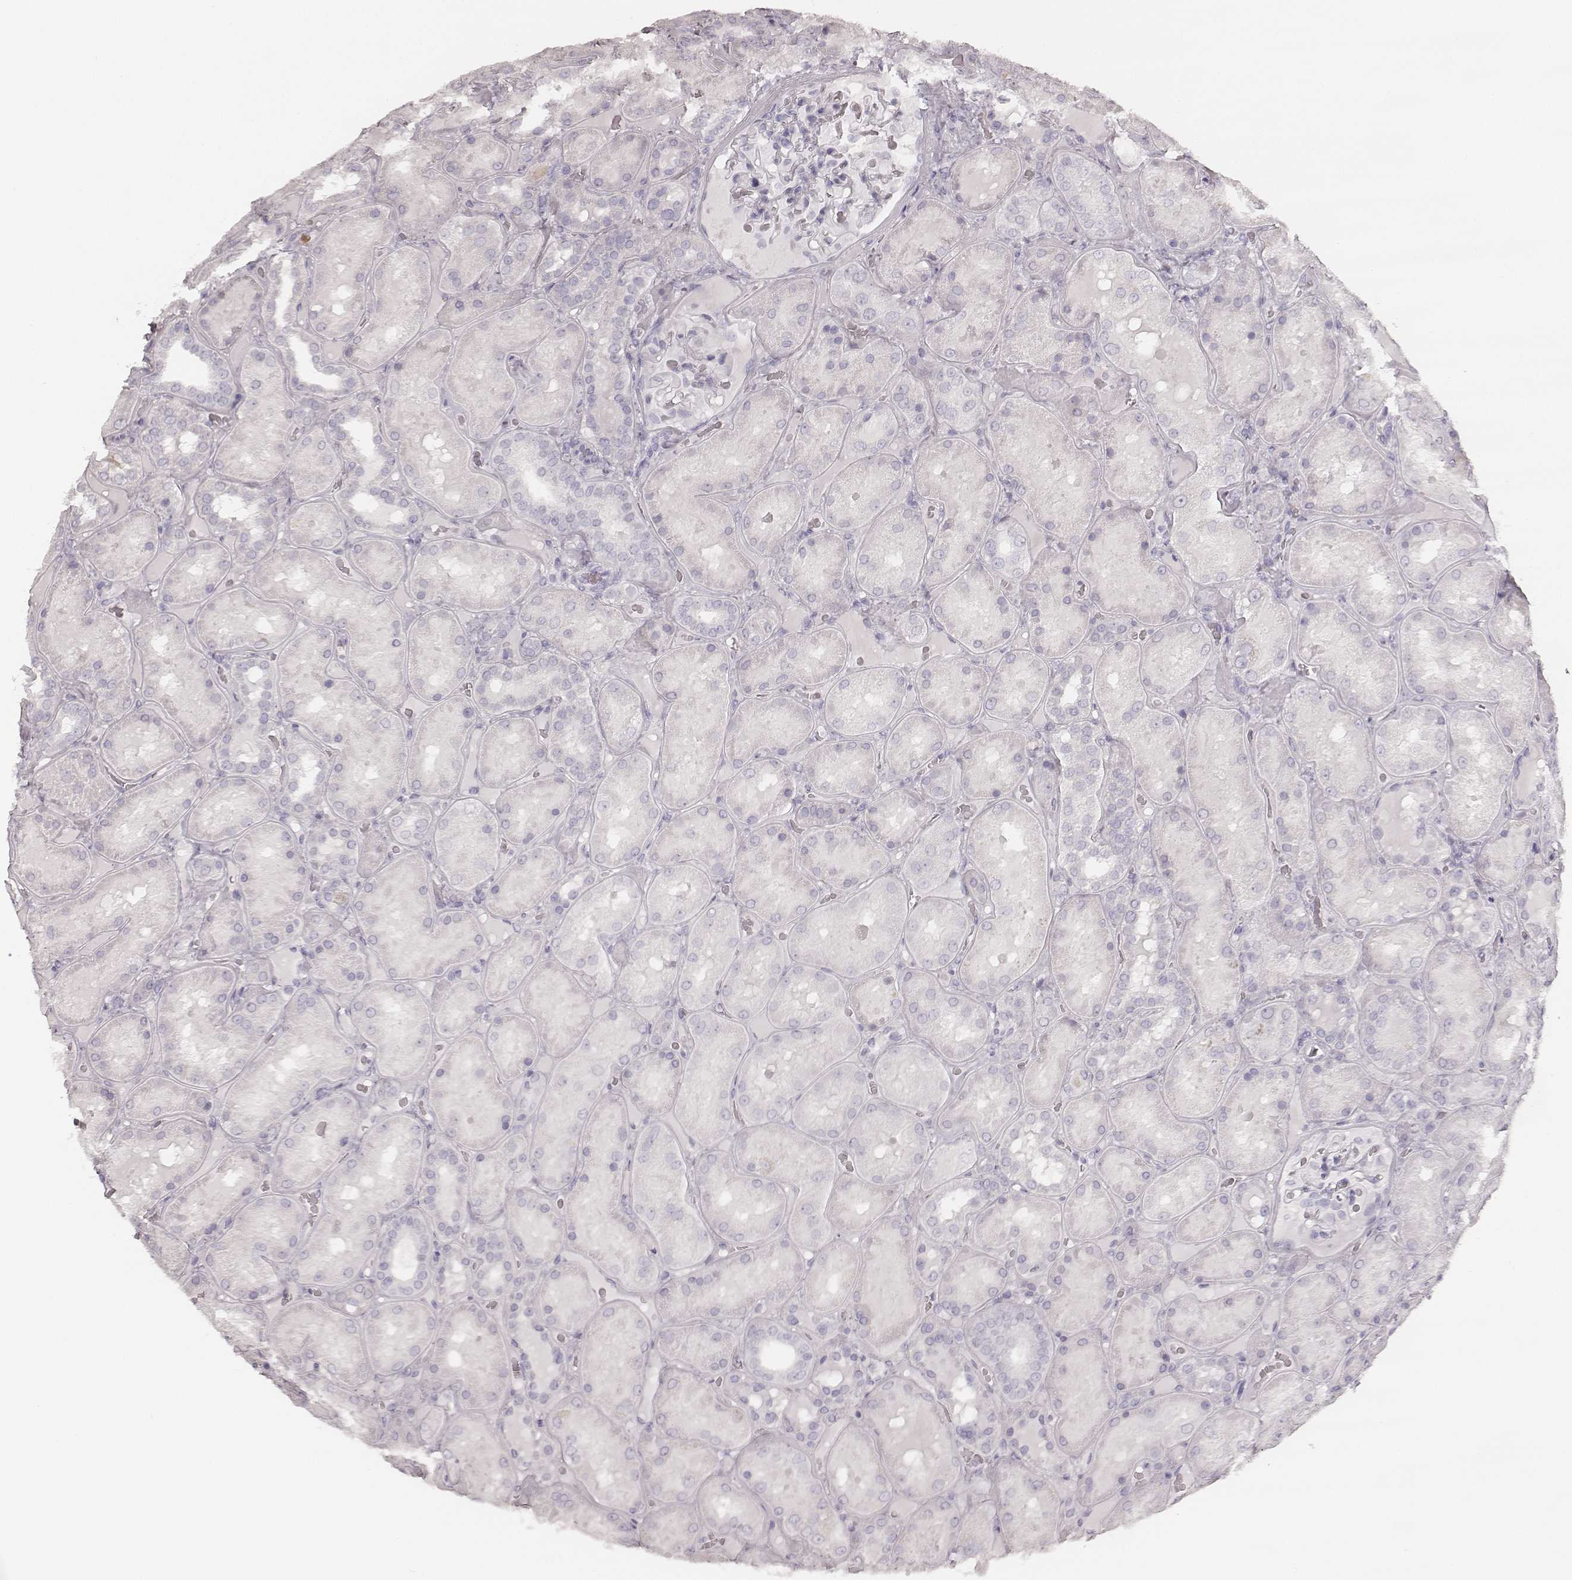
{"staining": {"intensity": "negative", "quantity": "none", "location": "none"}, "tissue": "kidney", "cell_type": "Cells in glomeruli", "image_type": "normal", "snomed": [{"axis": "morphology", "description": "Normal tissue, NOS"}, {"axis": "topography", "description": "Kidney"}], "caption": "Histopathology image shows no significant protein staining in cells in glomeruli of benign kidney.", "gene": "KRT72", "patient": {"sex": "male", "age": 73}}